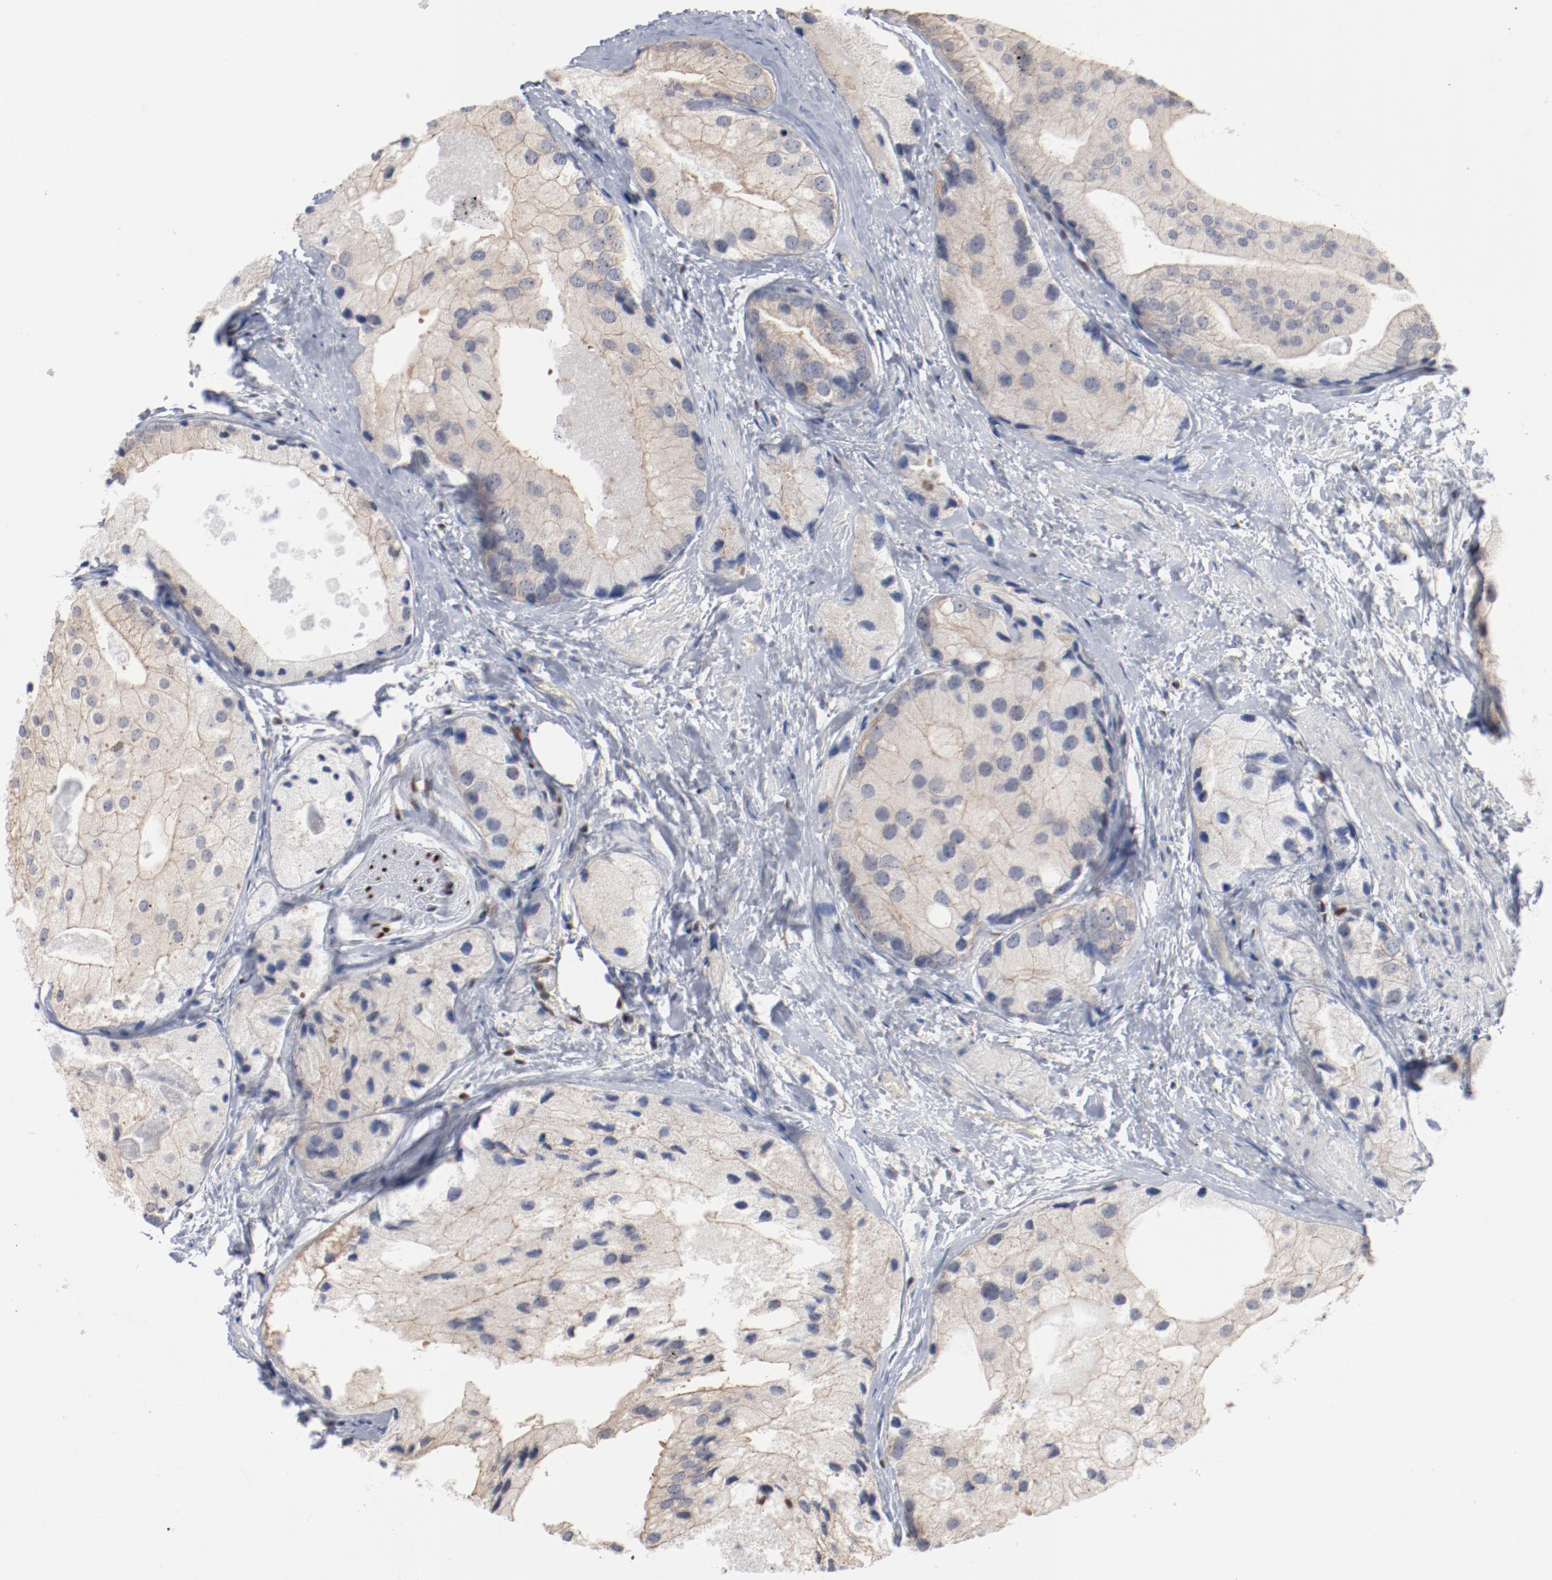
{"staining": {"intensity": "negative", "quantity": "none", "location": "none"}, "tissue": "prostate cancer", "cell_type": "Tumor cells", "image_type": "cancer", "snomed": [{"axis": "morphology", "description": "Adenocarcinoma, Low grade"}, {"axis": "topography", "description": "Prostate"}], "caption": "Tumor cells show no significant protein expression in prostate low-grade adenocarcinoma.", "gene": "ZEB2", "patient": {"sex": "male", "age": 69}}